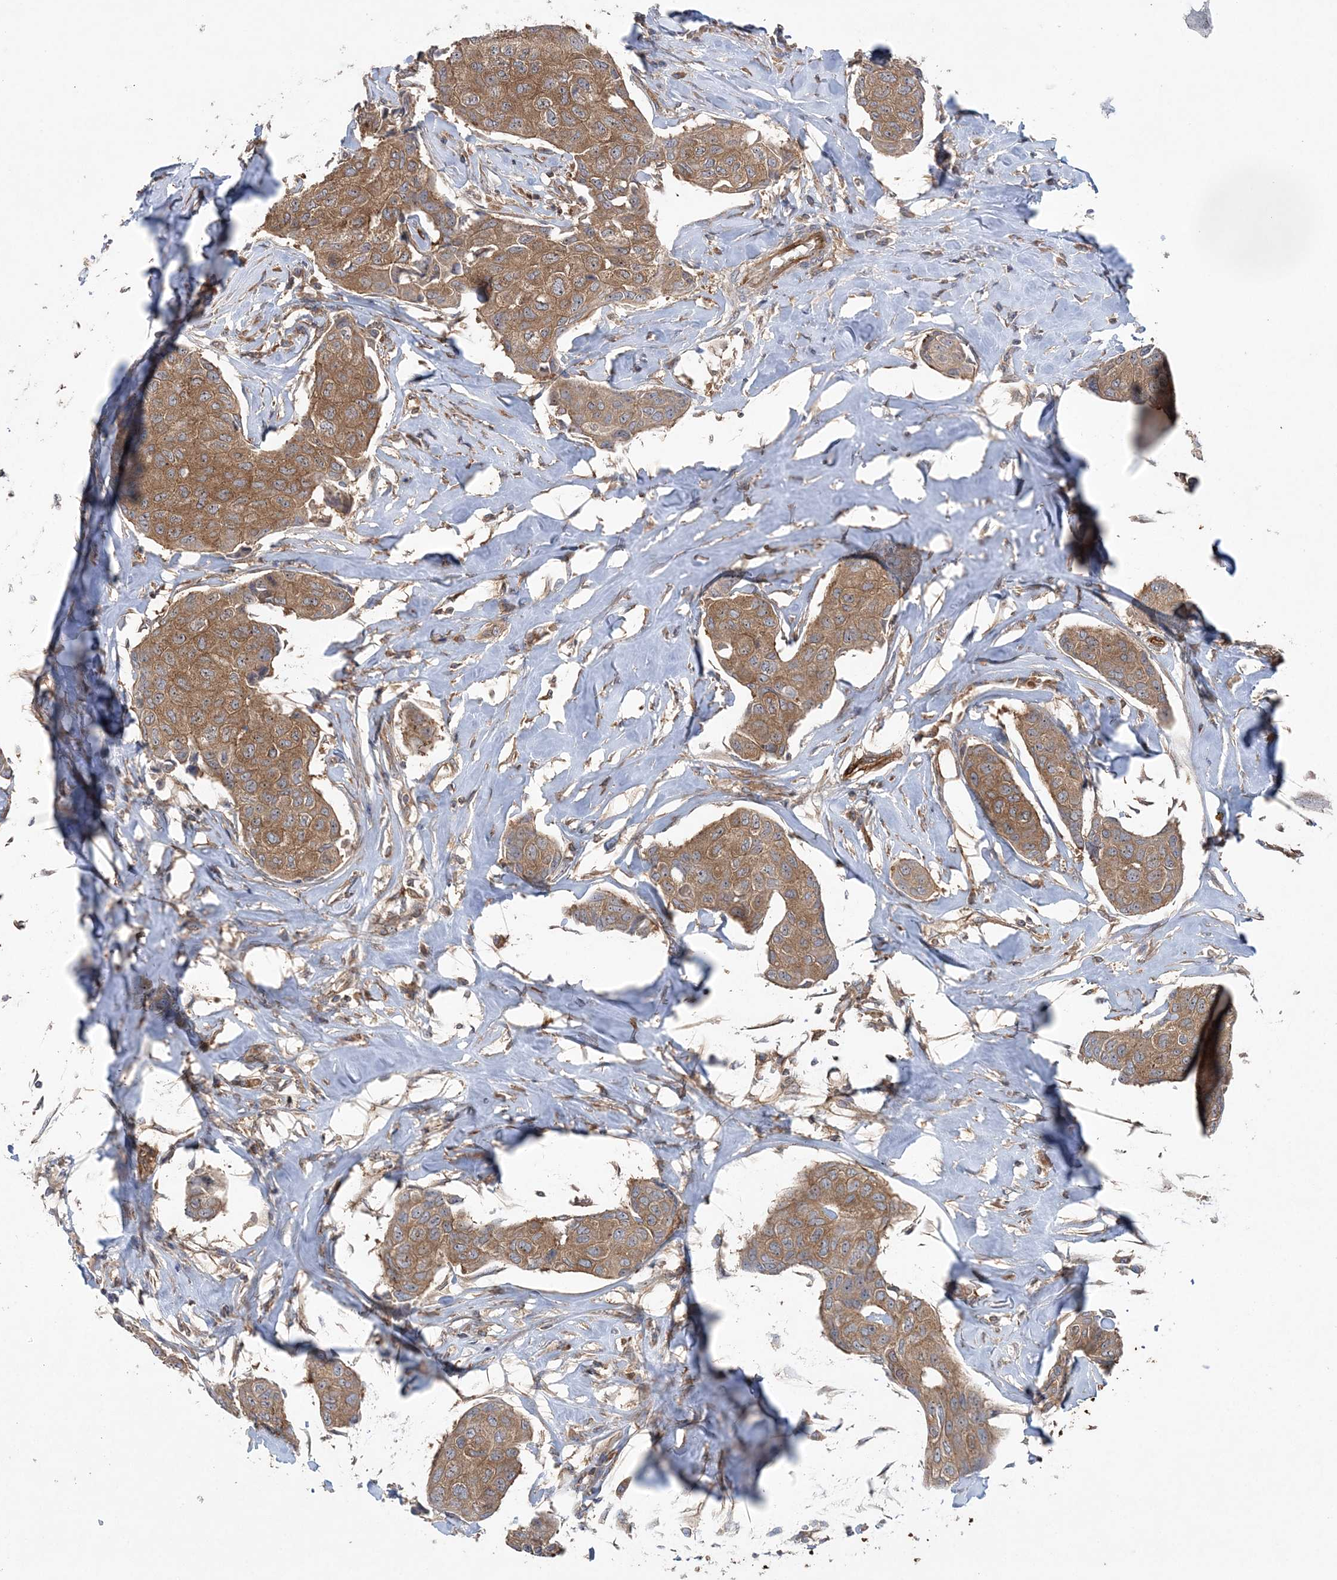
{"staining": {"intensity": "moderate", "quantity": ">75%", "location": "cytoplasmic/membranous"}, "tissue": "breast cancer", "cell_type": "Tumor cells", "image_type": "cancer", "snomed": [{"axis": "morphology", "description": "Duct carcinoma"}, {"axis": "topography", "description": "Breast"}], "caption": "Immunohistochemistry (IHC) micrograph of neoplastic tissue: intraductal carcinoma (breast) stained using immunohistochemistry (IHC) reveals medium levels of moderate protein expression localized specifically in the cytoplasmic/membranous of tumor cells, appearing as a cytoplasmic/membranous brown color.", "gene": "ACAP2", "patient": {"sex": "female", "age": 80}}